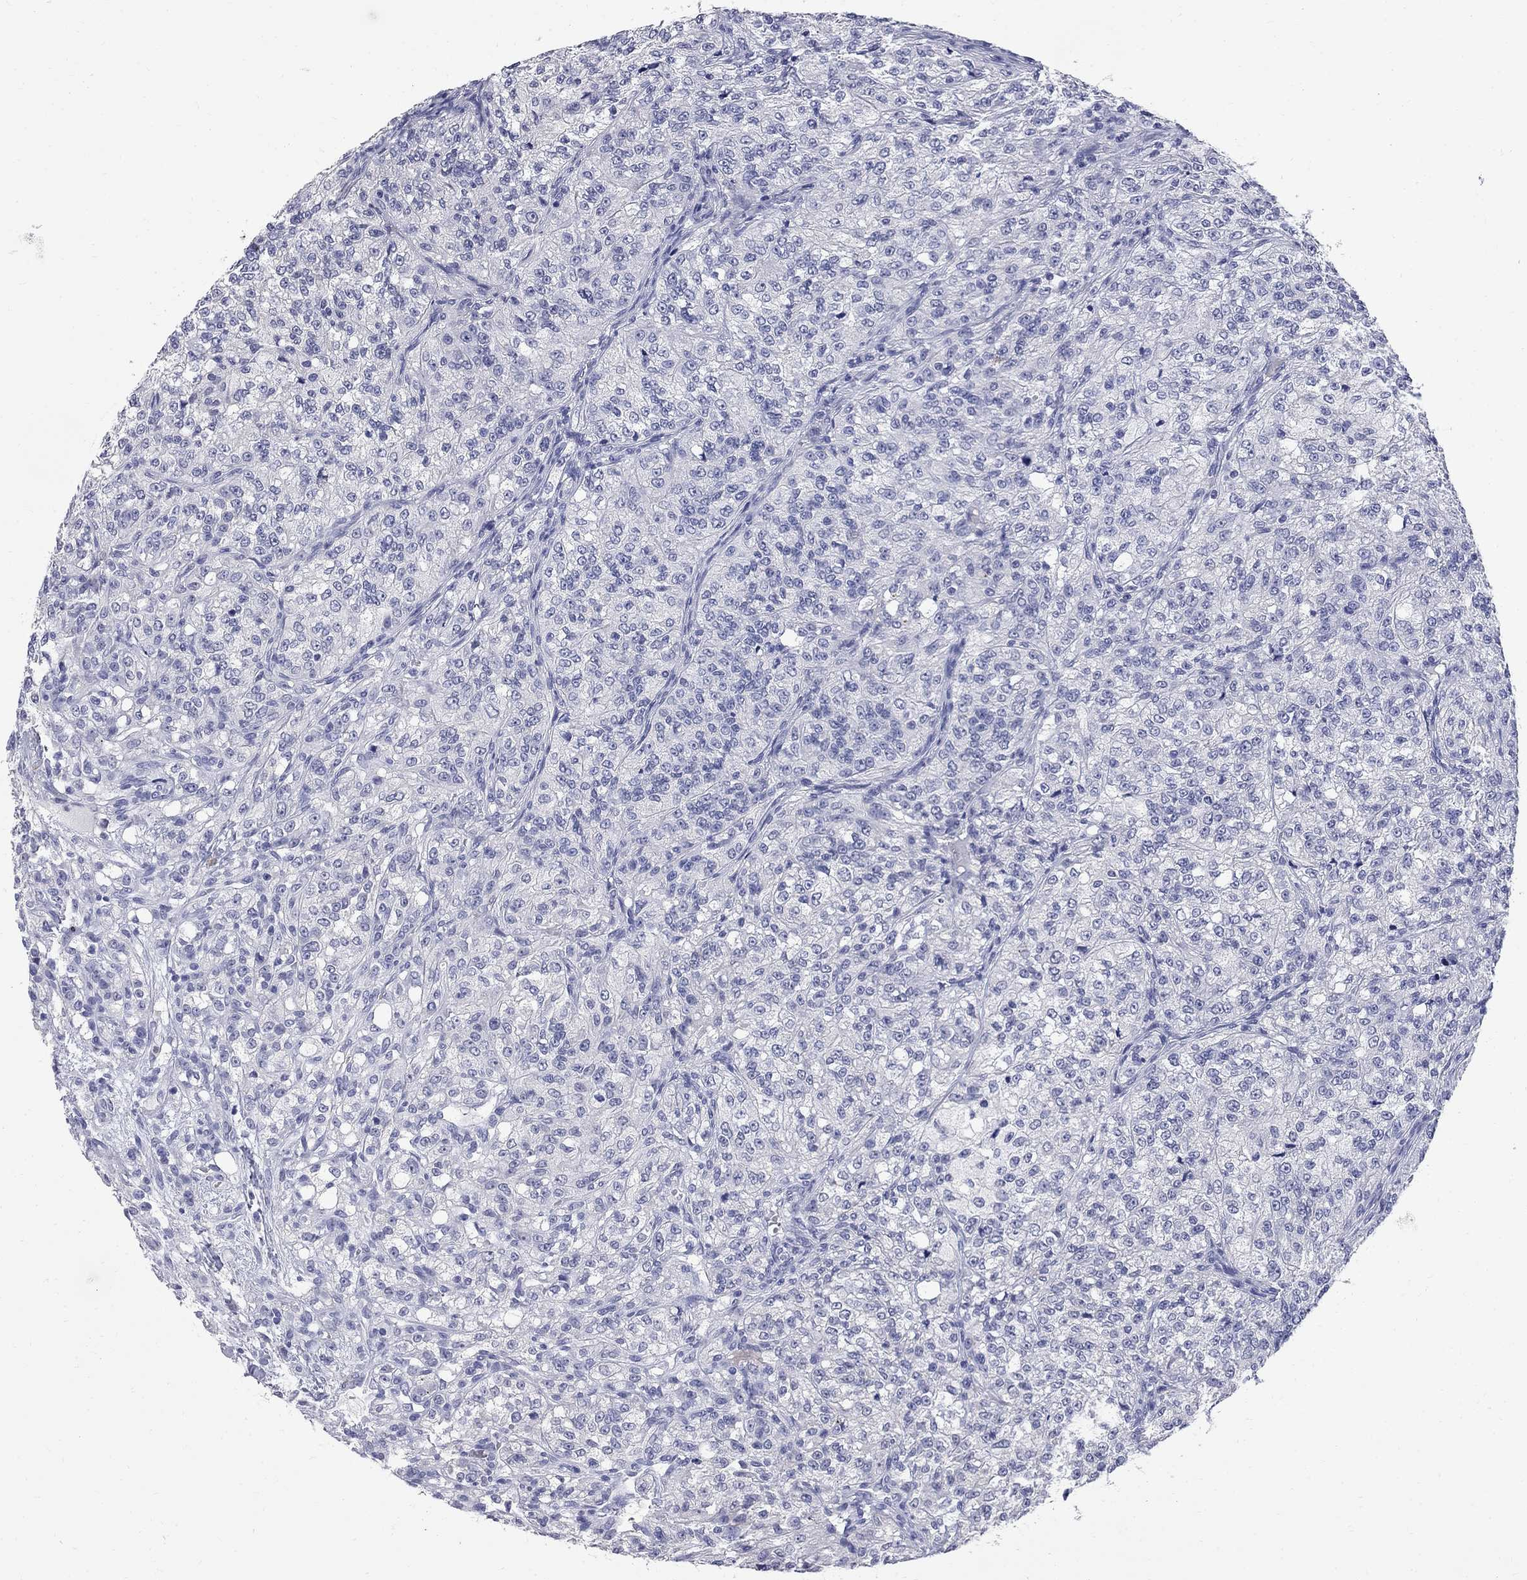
{"staining": {"intensity": "negative", "quantity": "none", "location": "none"}, "tissue": "renal cancer", "cell_type": "Tumor cells", "image_type": "cancer", "snomed": [{"axis": "morphology", "description": "Adenocarcinoma, NOS"}, {"axis": "topography", "description": "Kidney"}], "caption": "Photomicrograph shows no significant protein expression in tumor cells of renal cancer.", "gene": "FAM221B", "patient": {"sex": "female", "age": 63}}